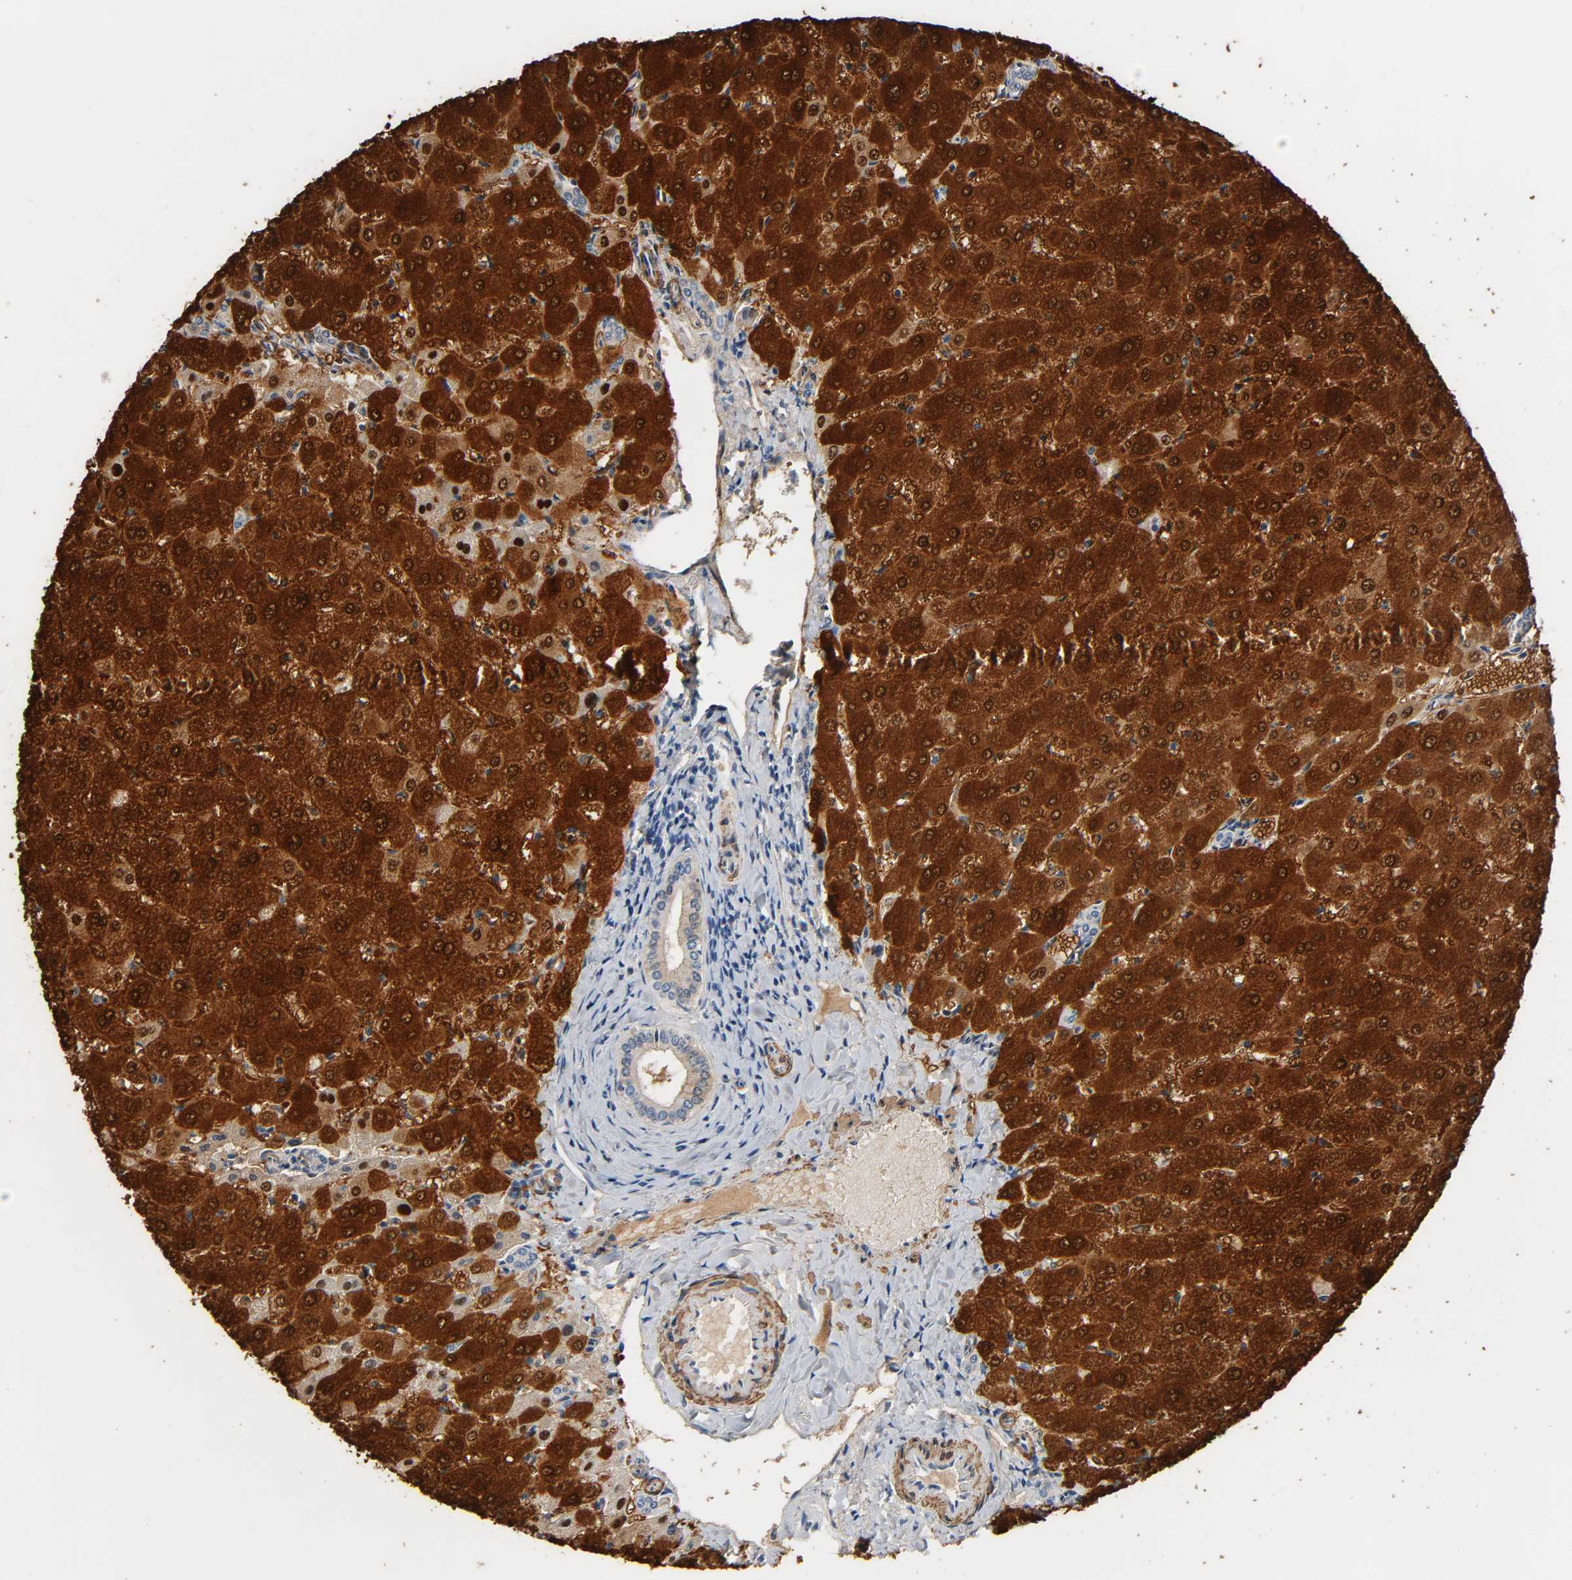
{"staining": {"intensity": "weak", "quantity": ">75%", "location": "cytoplasmic/membranous"}, "tissue": "liver", "cell_type": "Cholangiocytes", "image_type": "normal", "snomed": [{"axis": "morphology", "description": "Normal tissue, NOS"}, {"axis": "morphology", "description": "Fibrosis, NOS"}, {"axis": "topography", "description": "Liver"}], "caption": "Human liver stained with a brown dye displays weak cytoplasmic/membranous positive positivity in approximately >75% of cholangiocytes.", "gene": "GSTA1", "patient": {"sex": "female", "age": 29}}